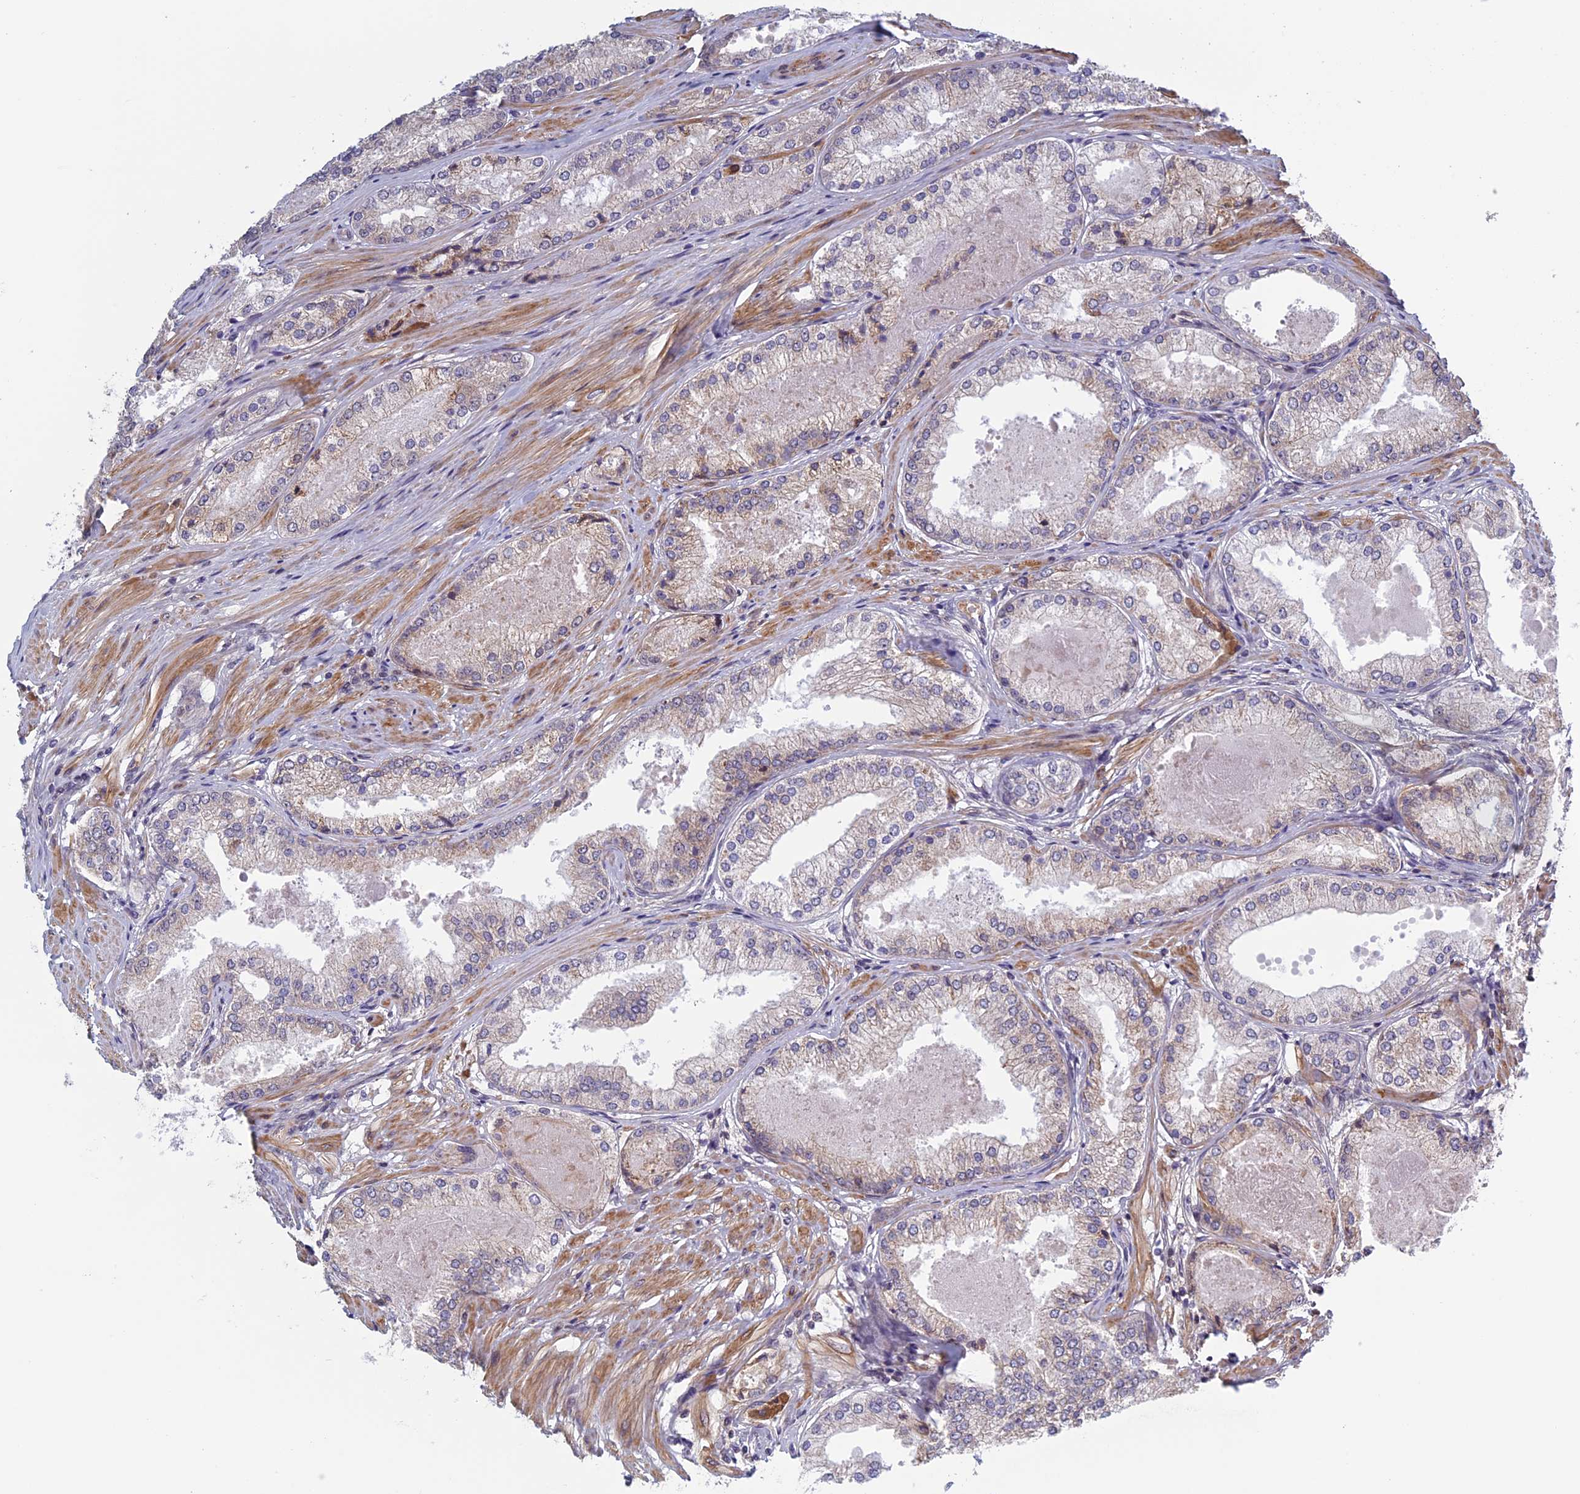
{"staining": {"intensity": "weak", "quantity": "25%-75%", "location": "cytoplasmic/membranous"}, "tissue": "prostate cancer", "cell_type": "Tumor cells", "image_type": "cancer", "snomed": [{"axis": "morphology", "description": "Adenocarcinoma, Low grade"}, {"axis": "topography", "description": "Prostate"}], "caption": "Human prostate cancer stained with a protein marker demonstrates weak staining in tumor cells.", "gene": "FADS1", "patient": {"sex": "male", "age": 68}}